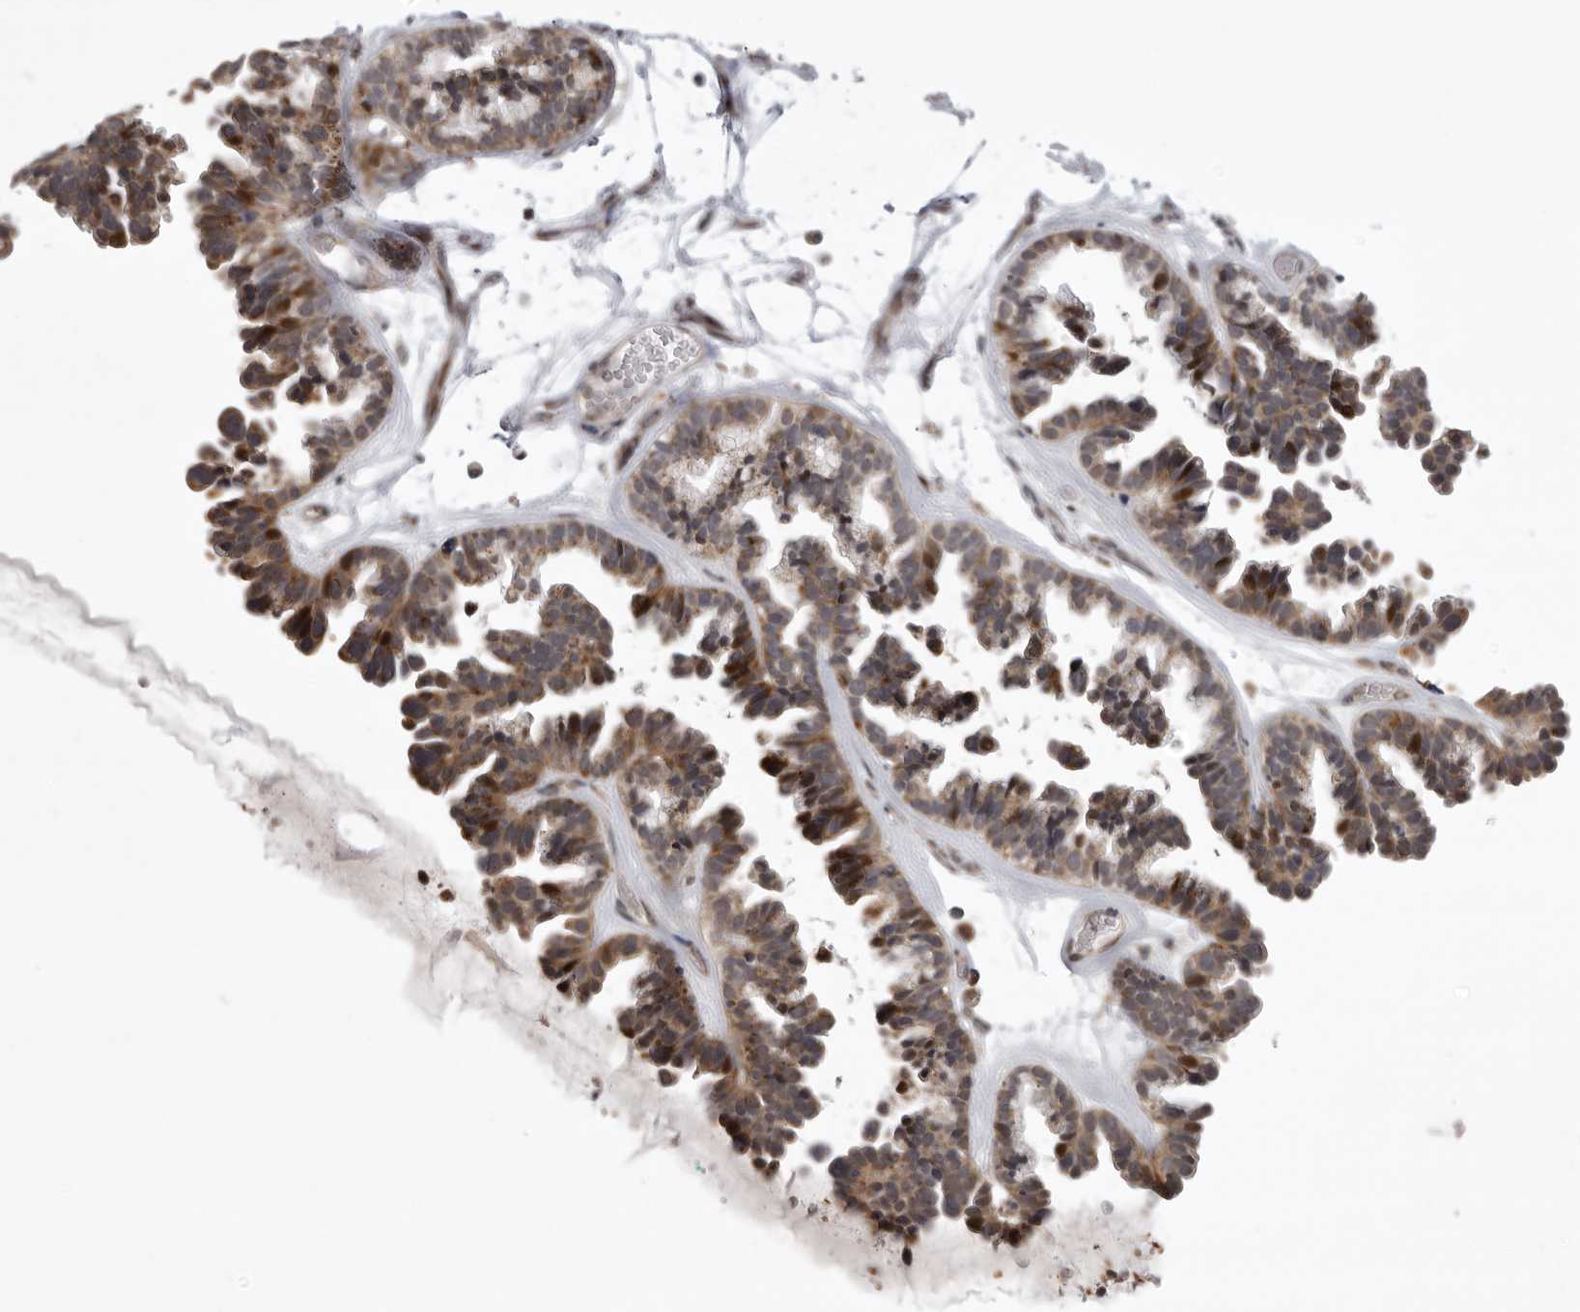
{"staining": {"intensity": "strong", "quantity": ">75%", "location": "cytoplasmic/membranous"}, "tissue": "ovarian cancer", "cell_type": "Tumor cells", "image_type": "cancer", "snomed": [{"axis": "morphology", "description": "Cystadenocarcinoma, serous, NOS"}, {"axis": "topography", "description": "Ovary"}], "caption": "Human ovarian cancer (serous cystadenocarcinoma) stained with a brown dye exhibits strong cytoplasmic/membranous positive positivity in about >75% of tumor cells.", "gene": "C1orf109", "patient": {"sex": "female", "age": 56}}